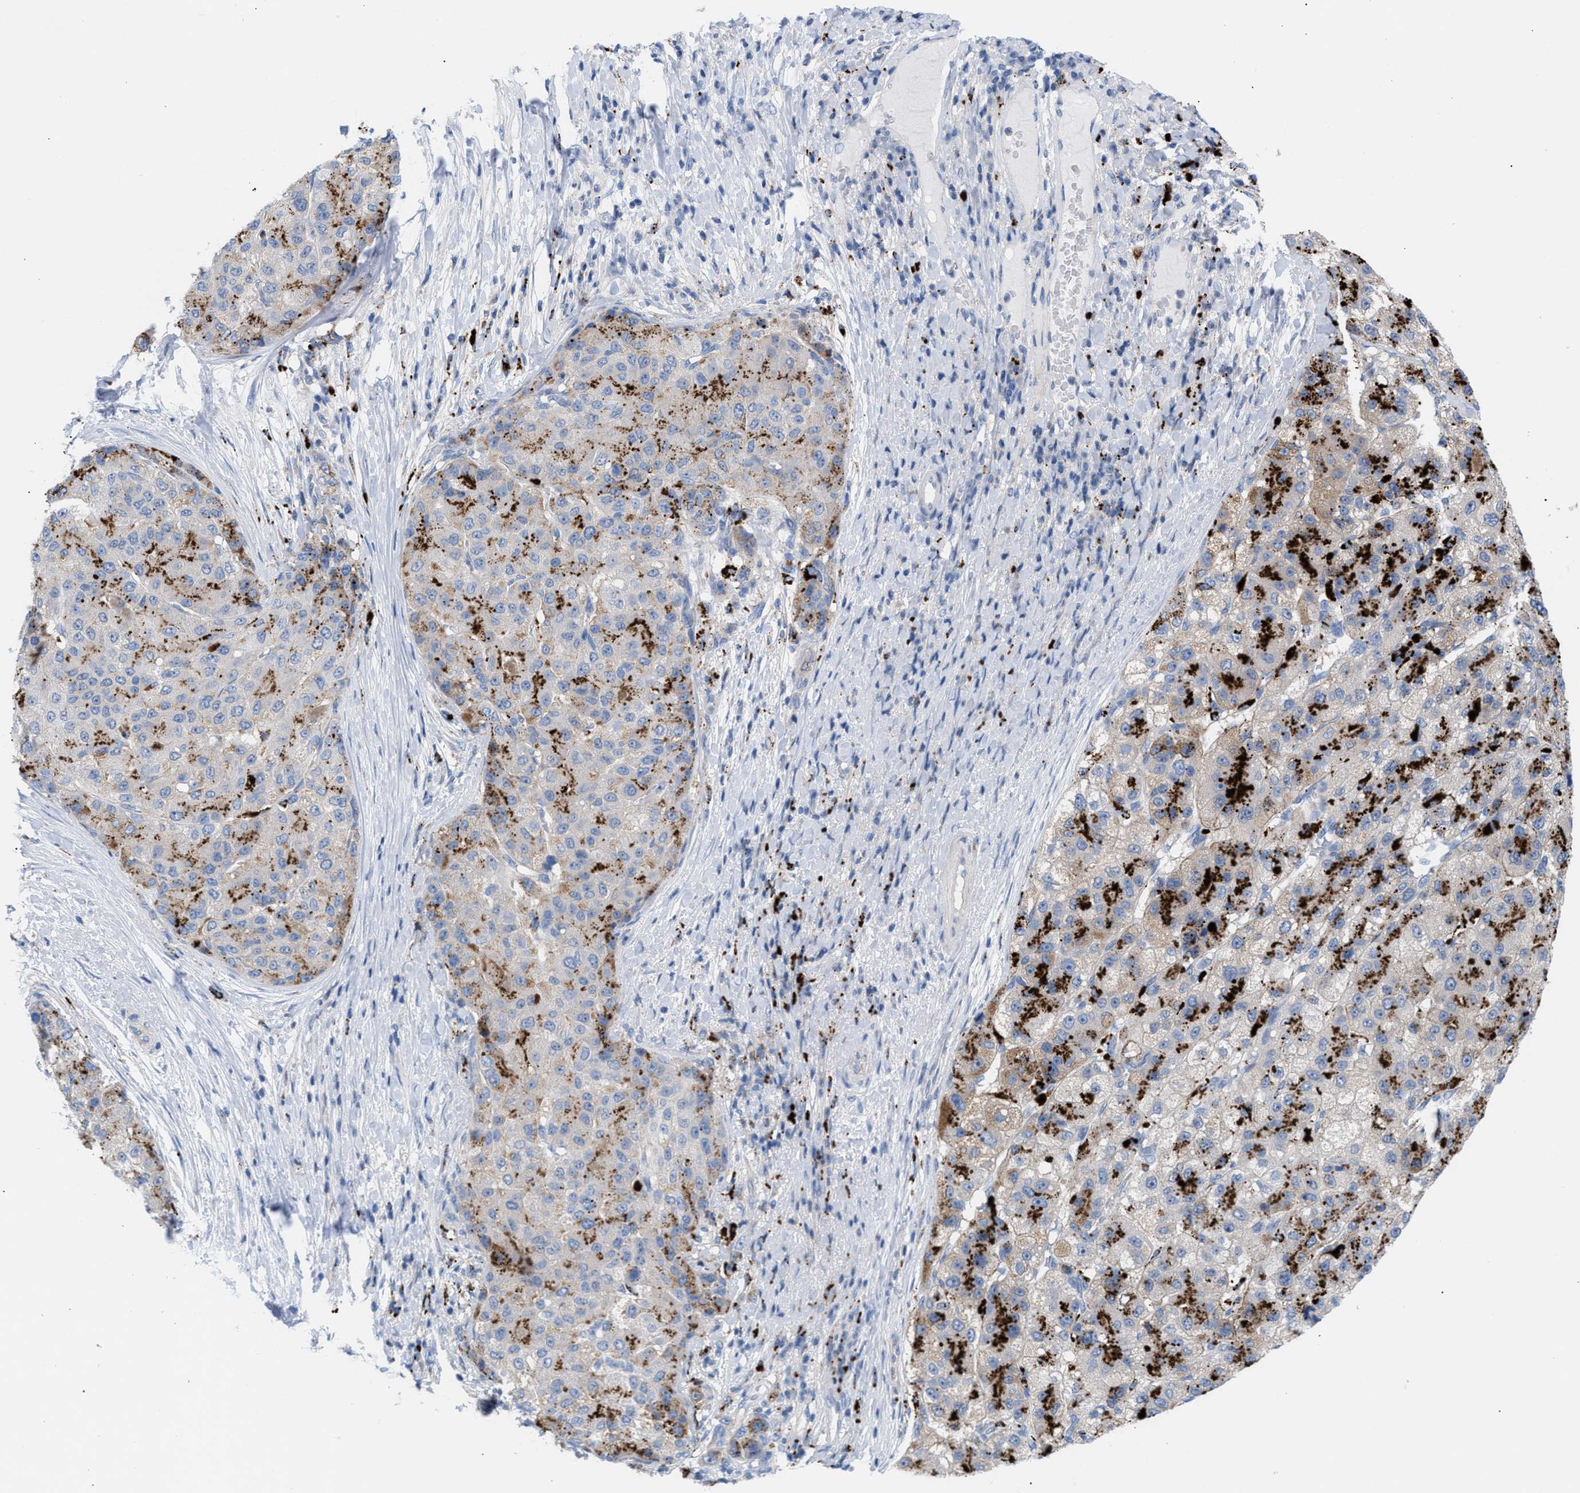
{"staining": {"intensity": "moderate", "quantity": "25%-75%", "location": "cytoplasmic/membranous"}, "tissue": "liver cancer", "cell_type": "Tumor cells", "image_type": "cancer", "snomed": [{"axis": "morphology", "description": "Carcinoma, Hepatocellular, NOS"}, {"axis": "topography", "description": "Liver"}], "caption": "Protein analysis of hepatocellular carcinoma (liver) tissue shows moderate cytoplasmic/membranous positivity in approximately 25%-75% of tumor cells. The staining was performed using DAB, with brown indicating positive protein expression. Nuclei are stained blue with hematoxylin.", "gene": "MBTD1", "patient": {"sex": "male", "age": 80}}